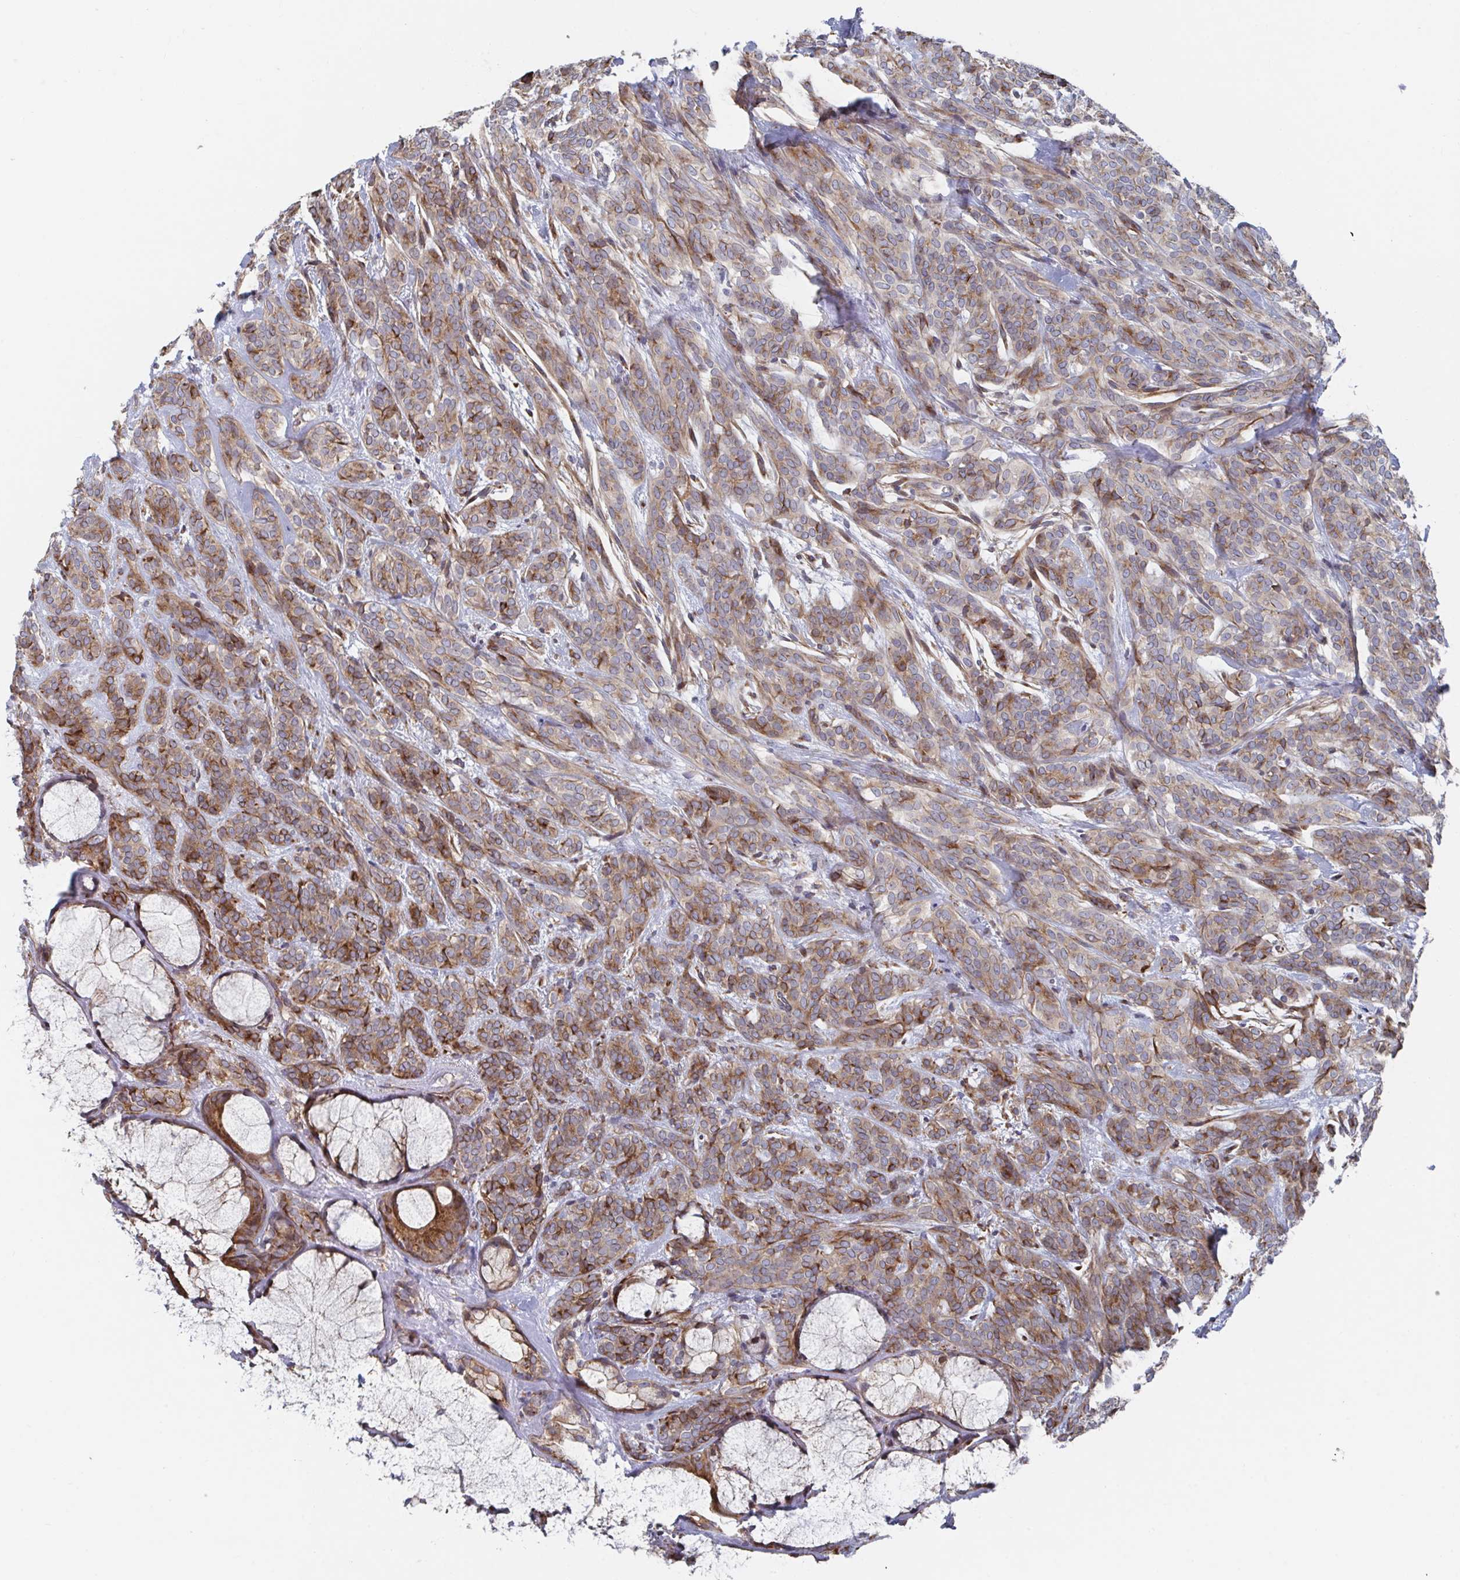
{"staining": {"intensity": "moderate", "quantity": ">75%", "location": "cytoplasmic/membranous"}, "tissue": "head and neck cancer", "cell_type": "Tumor cells", "image_type": "cancer", "snomed": [{"axis": "morphology", "description": "Adenocarcinoma, NOS"}, {"axis": "topography", "description": "Head-Neck"}], "caption": "Tumor cells demonstrate moderate cytoplasmic/membranous expression in approximately >75% of cells in head and neck cancer (adenocarcinoma).", "gene": "FJX1", "patient": {"sex": "female", "age": 57}}